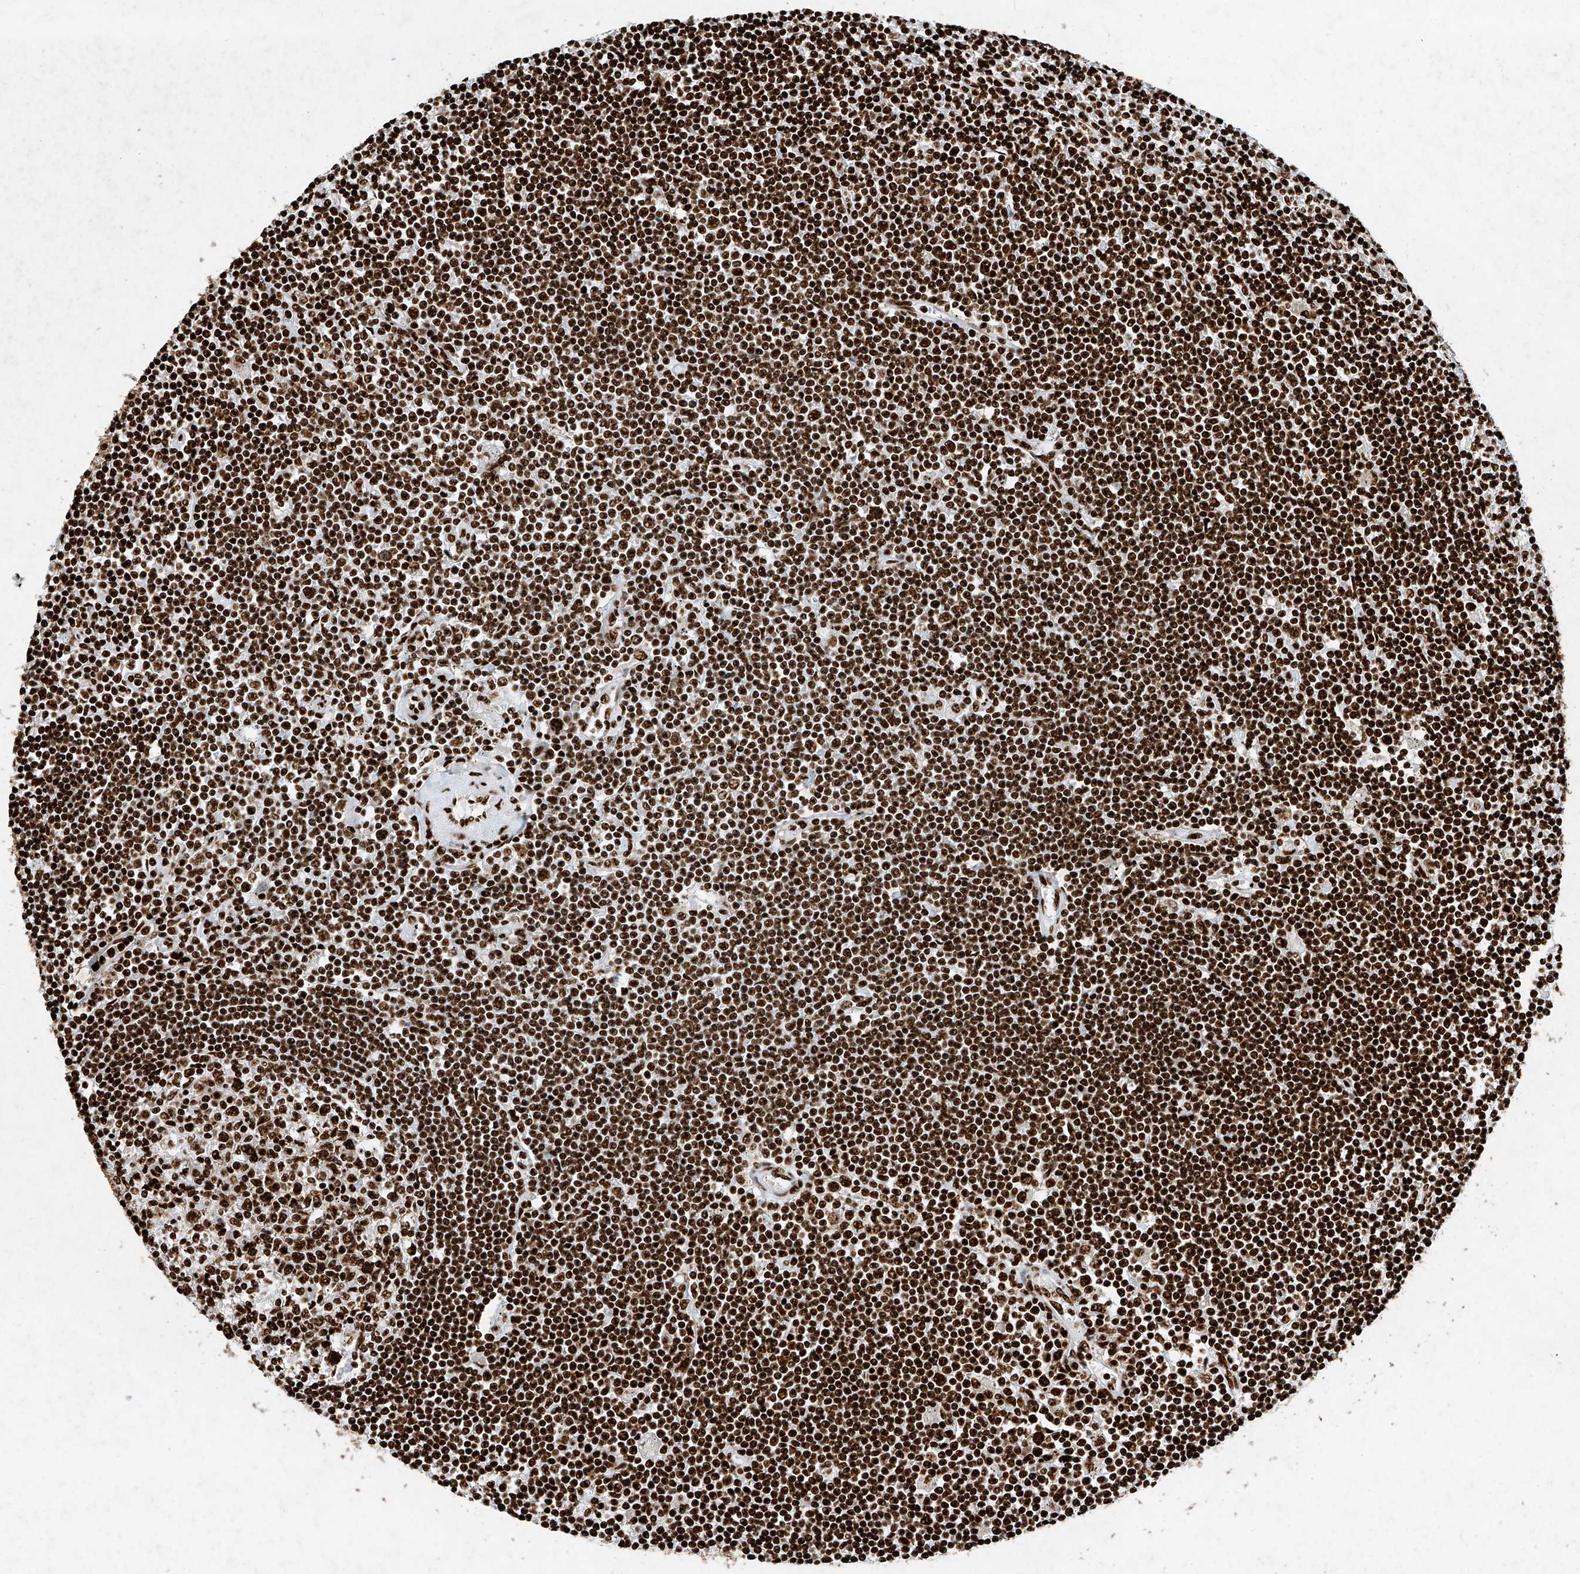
{"staining": {"intensity": "strong", "quantity": ">75%", "location": "nuclear"}, "tissue": "lymphoma", "cell_type": "Tumor cells", "image_type": "cancer", "snomed": [{"axis": "morphology", "description": "Malignant lymphoma, non-Hodgkin's type, Low grade"}, {"axis": "topography", "description": "Spleen"}], "caption": "Malignant lymphoma, non-Hodgkin's type (low-grade) stained for a protein exhibits strong nuclear positivity in tumor cells.", "gene": "SRSF6", "patient": {"sex": "male", "age": 76}}